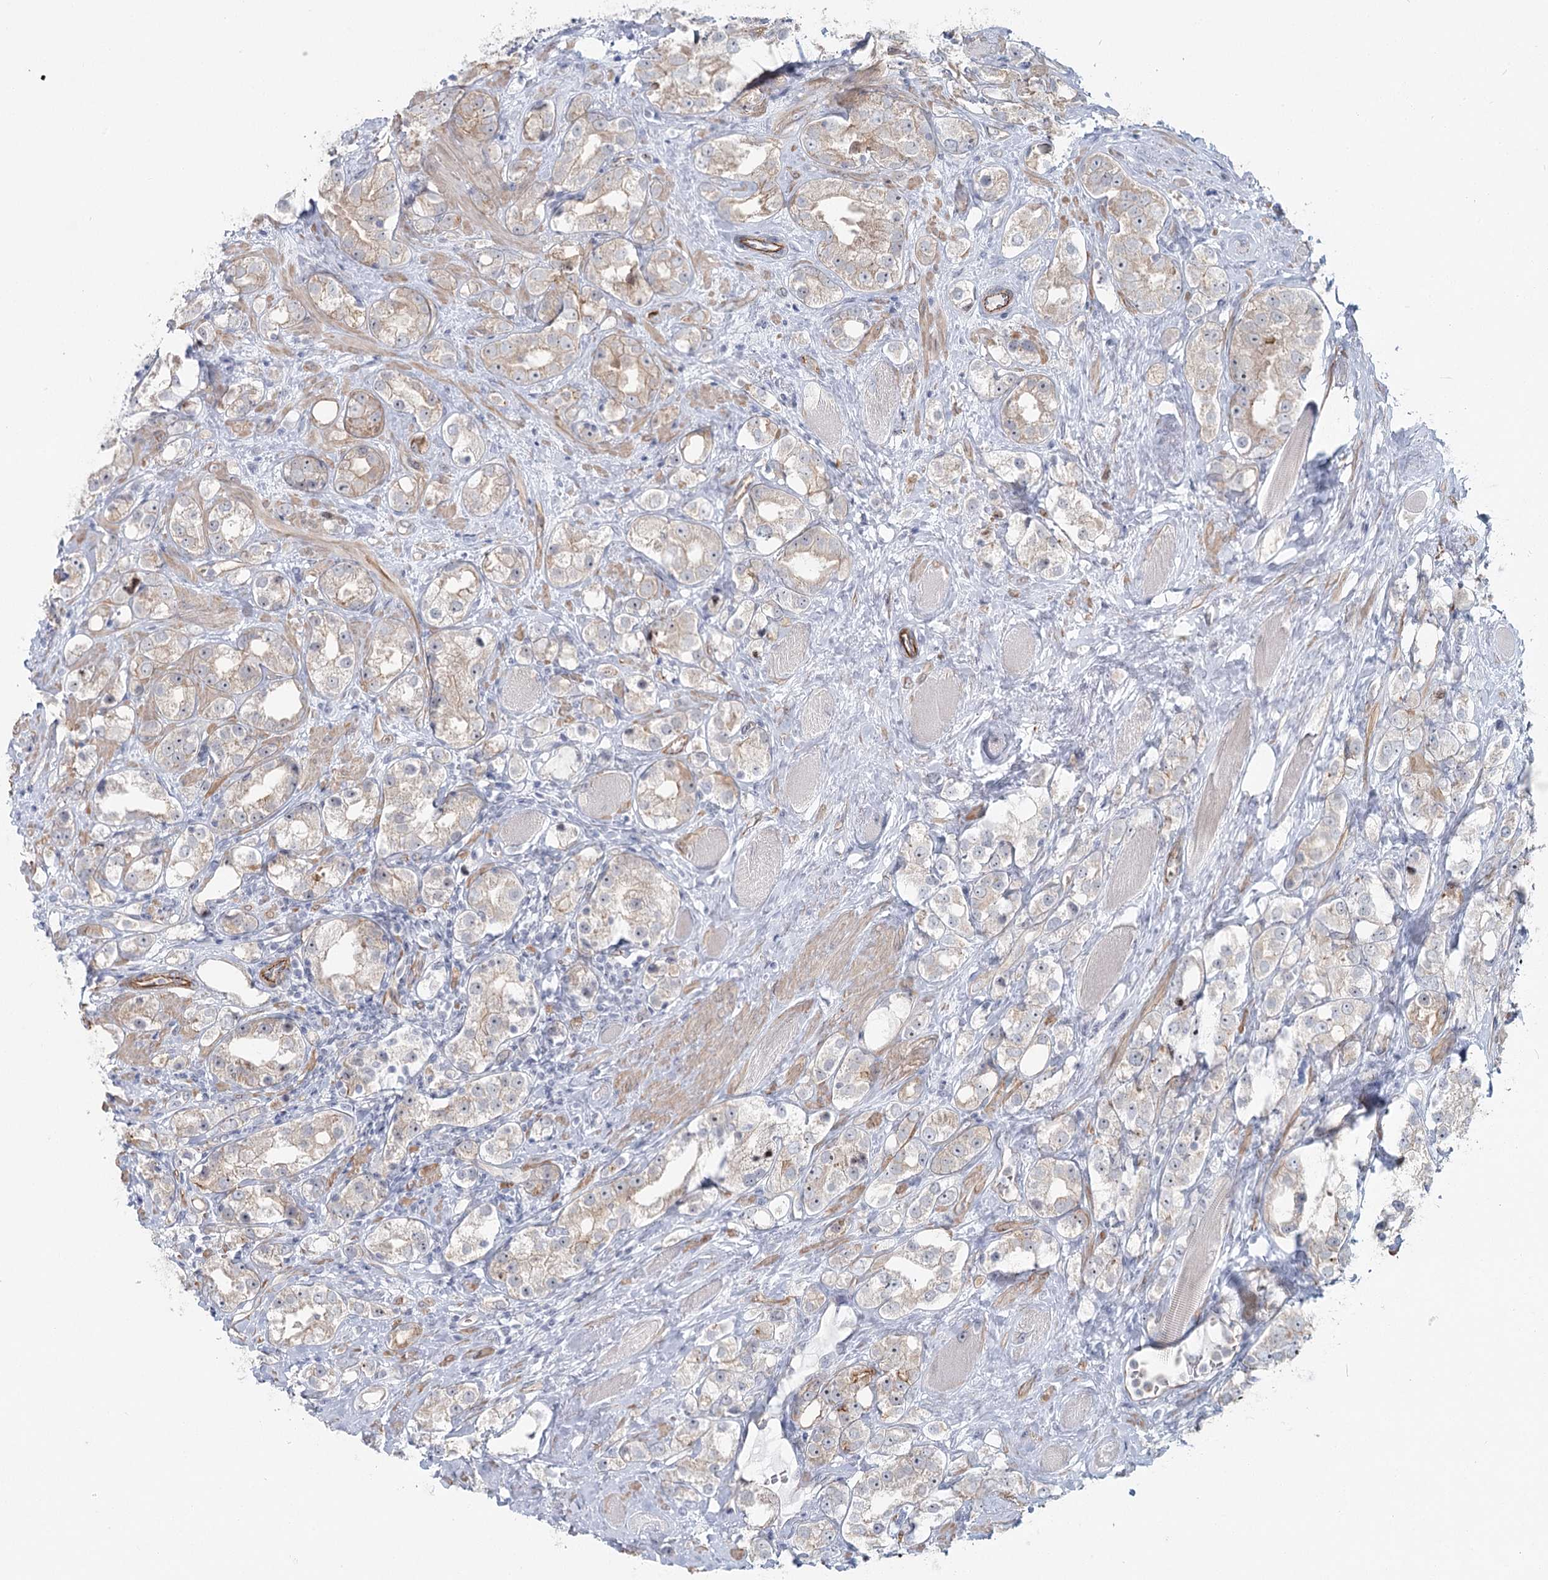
{"staining": {"intensity": "moderate", "quantity": "<25%", "location": "cytoplasmic/membranous,nuclear"}, "tissue": "prostate cancer", "cell_type": "Tumor cells", "image_type": "cancer", "snomed": [{"axis": "morphology", "description": "Adenocarcinoma, NOS"}, {"axis": "topography", "description": "Prostate"}], "caption": "There is low levels of moderate cytoplasmic/membranous and nuclear positivity in tumor cells of prostate adenocarcinoma, as demonstrated by immunohistochemical staining (brown color).", "gene": "ABHD8", "patient": {"sex": "male", "age": 79}}